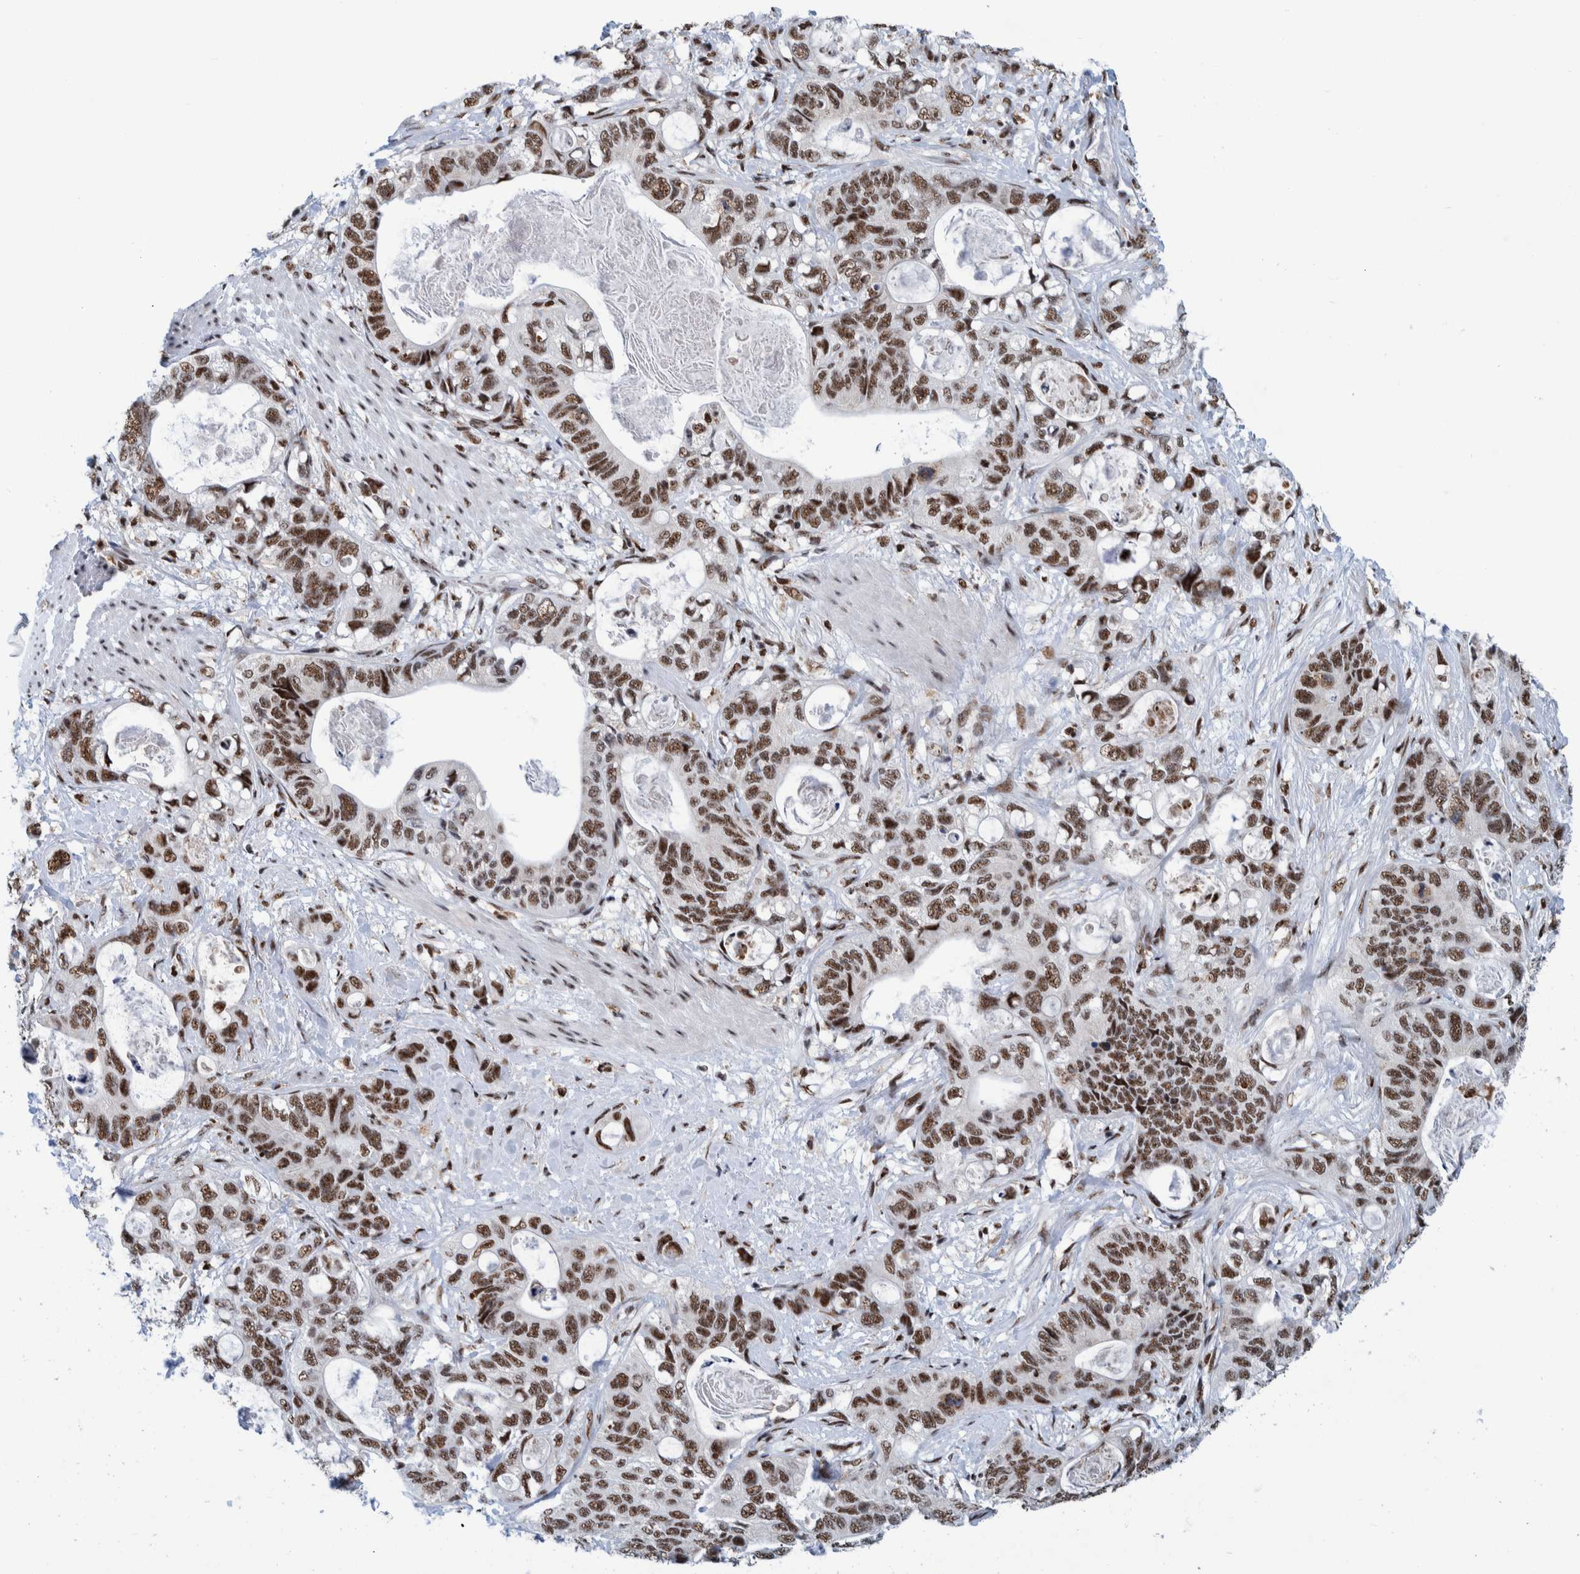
{"staining": {"intensity": "moderate", "quantity": ">75%", "location": "nuclear"}, "tissue": "stomach cancer", "cell_type": "Tumor cells", "image_type": "cancer", "snomed": [{"axis": "morphology", "description": "Normal tissue, NOS"}, {"axis": "morphology", "description": "Adenocarcinoma, NOS"}, {"axis": "topography", "description": "Stomach"}], "caption": "The immunohistochemical stain highlights moderate nuclear staining in tumor cells of adenocarcinoma (stomach) tissue.", "gene": "EFTUD2", "patient": {"sex": "female", "age": 89}}